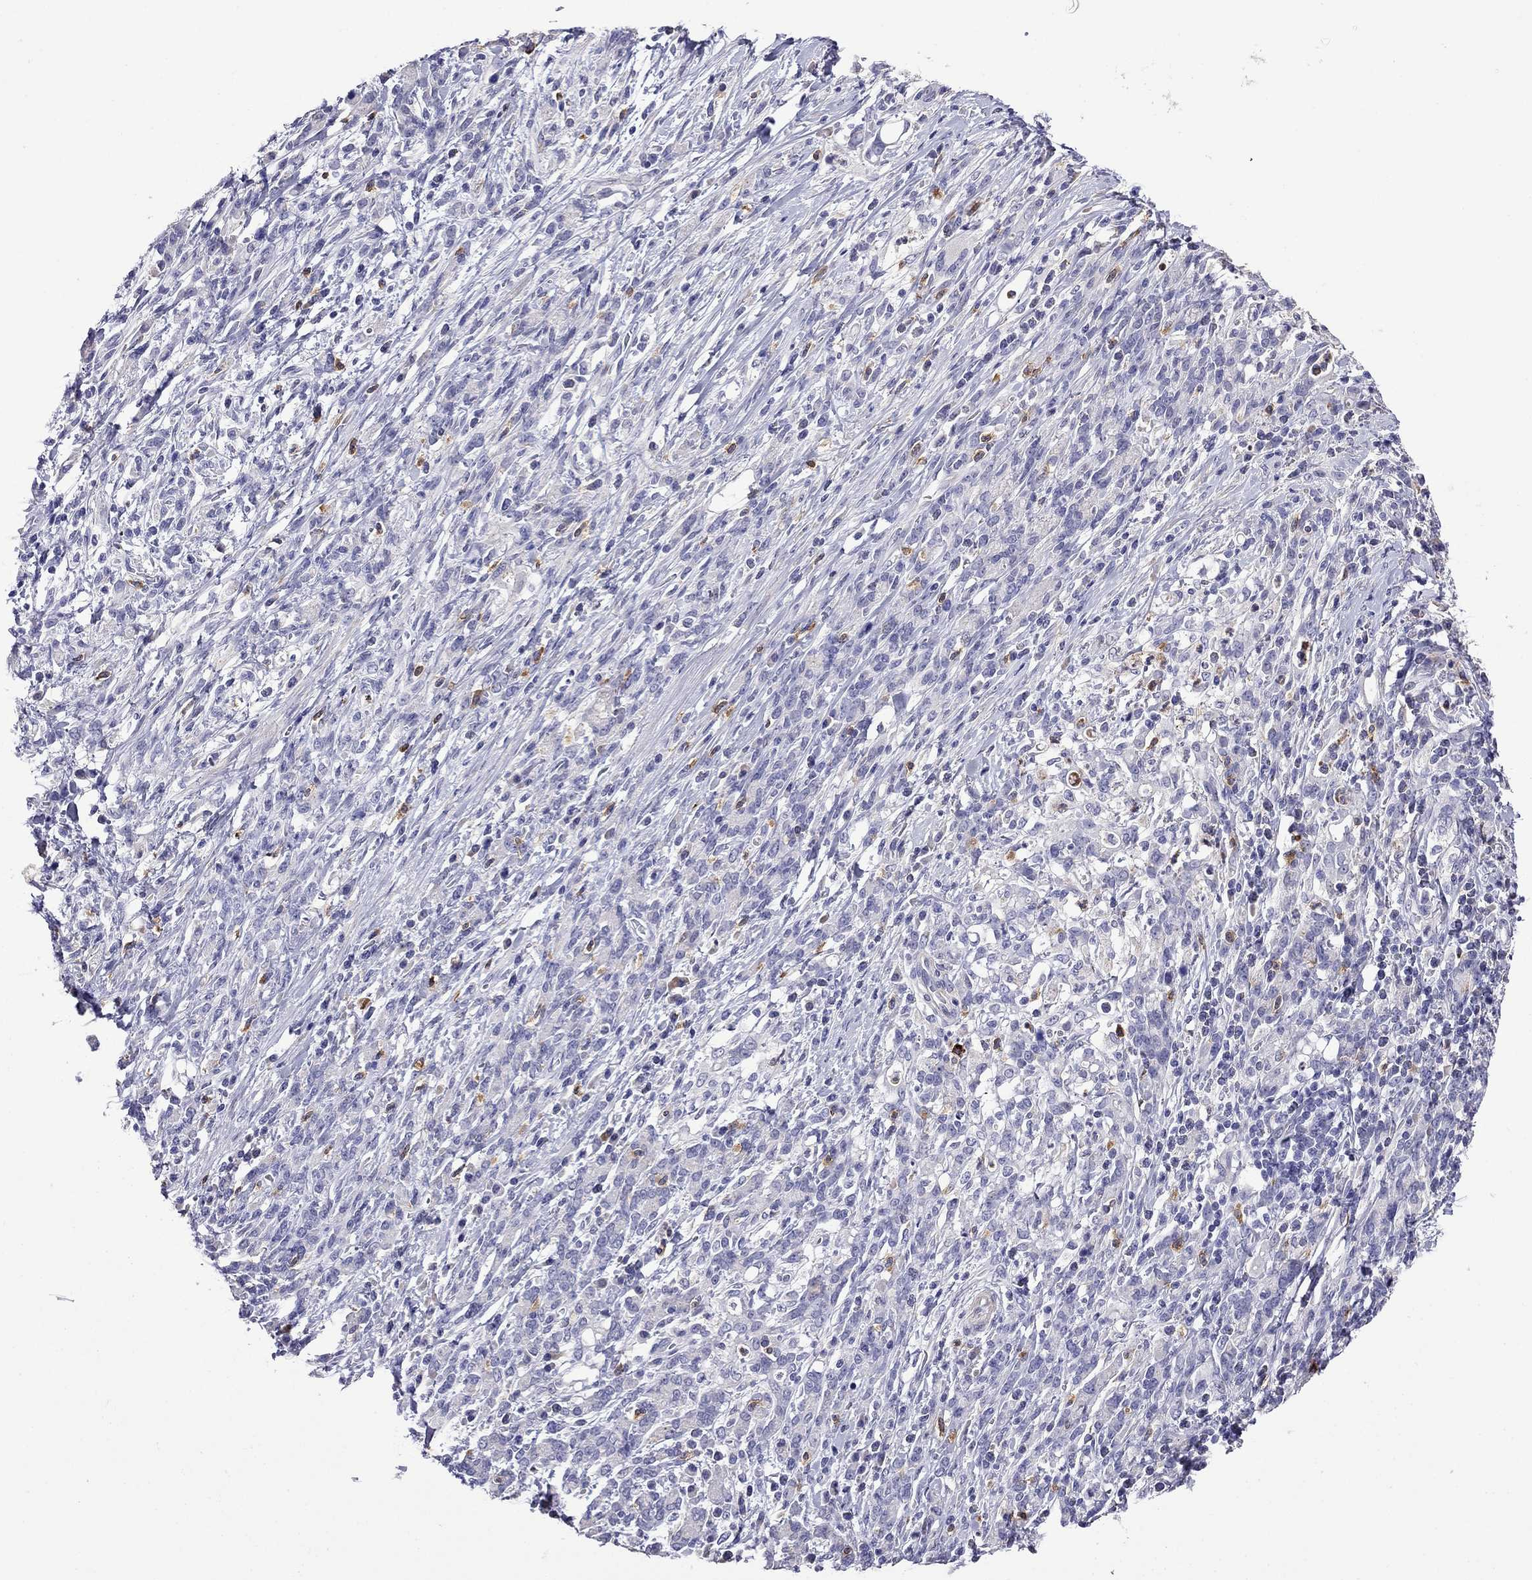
{"staining": {"intensity": "negative", "quantity": "none", "location": "none"}, "tissue": "stomach cancer", "cell_type": "Tumor cells", "image_type": "cancer", "snomed": [{"axis": "morphology", "description": "Adenocarcinoma, NOS"}, {"axis": "topography", "description": "Stomach"}], "caption": "DAB (3,3'-diaminobenzidine) immunohistochemical staining of human stomach adenocarcinoma shows no significant expression in tumor cells.", "gene": "STAR", "patient": {"sex": "female", "age": 57}}